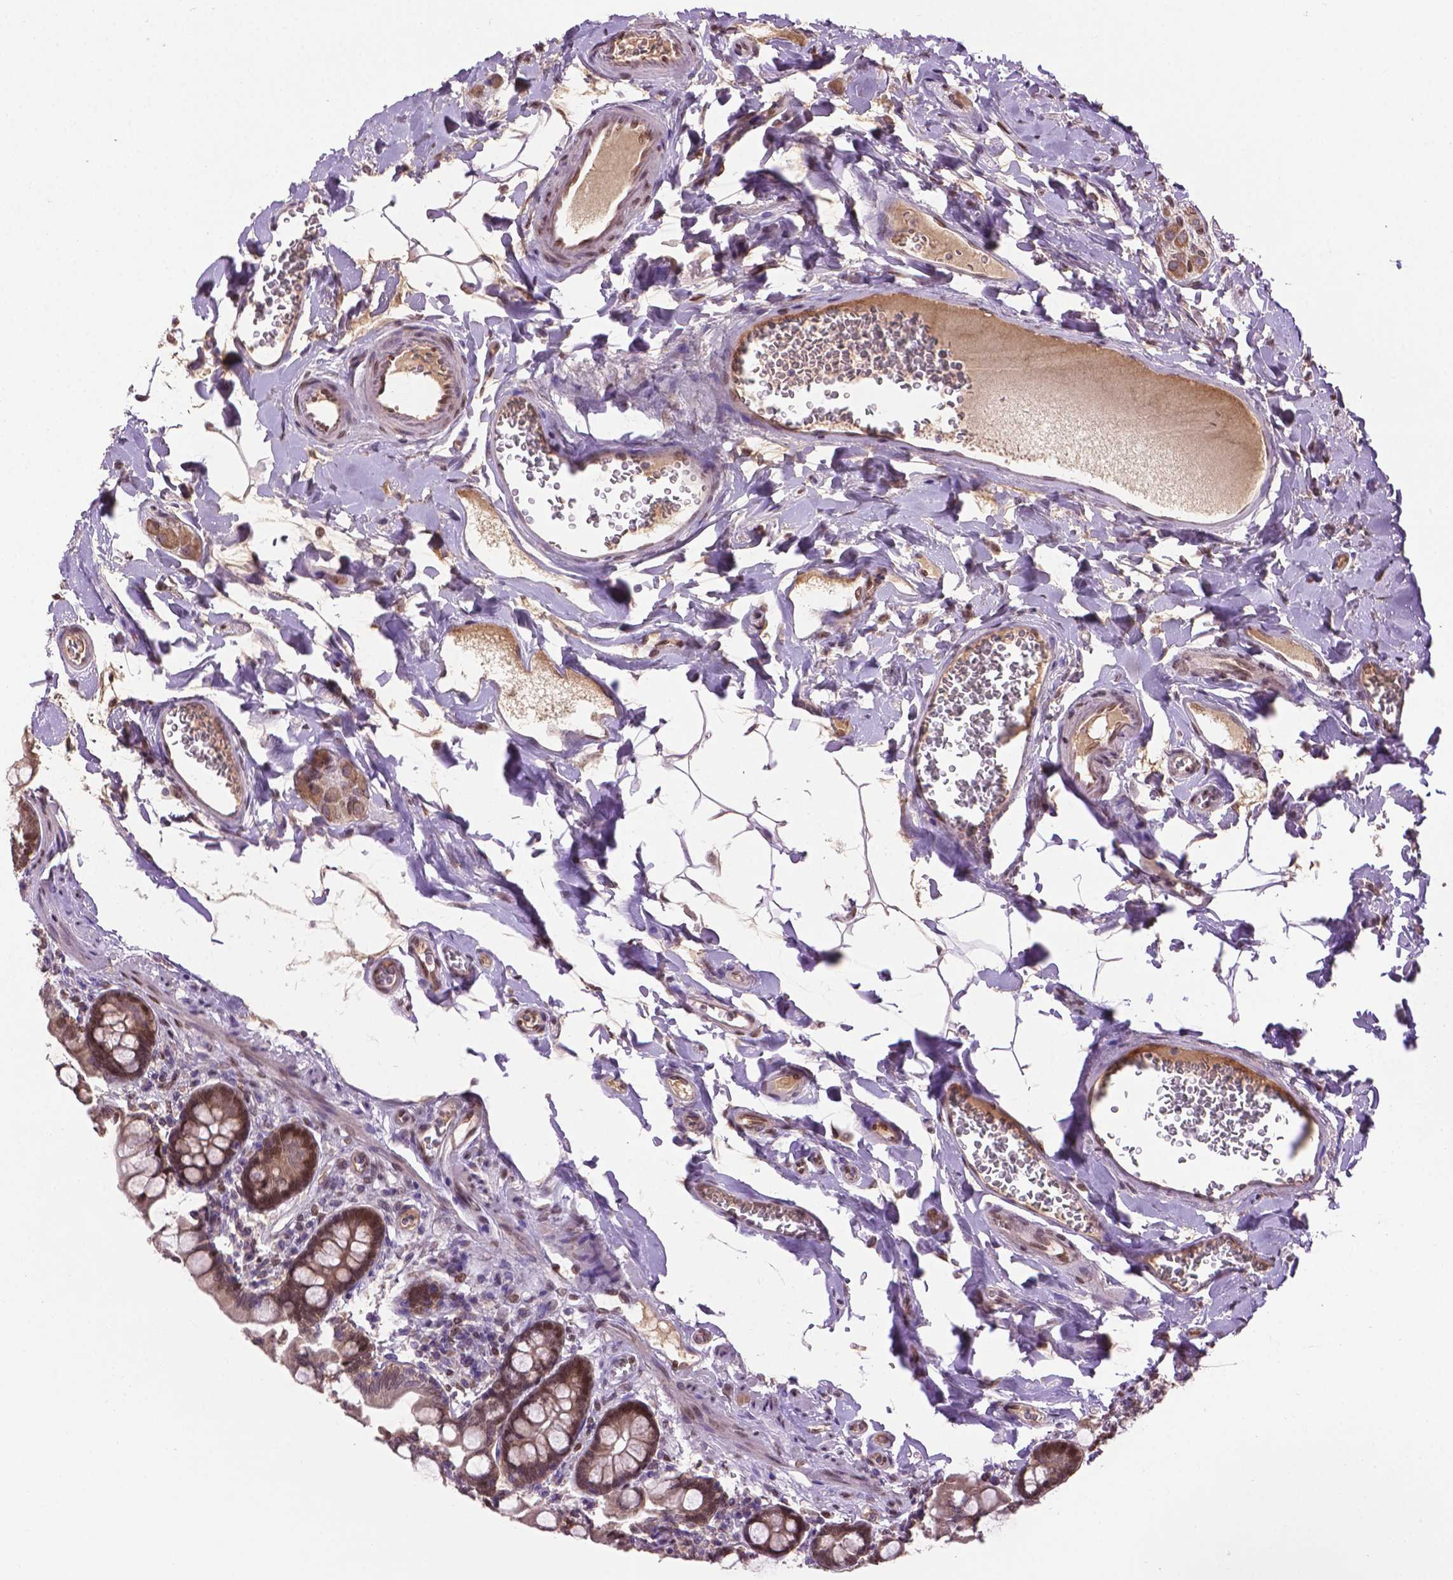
{"staining": {"intensity": "moderate", "quantity": "25%-75%", "location": "cytoplasmic/membranous,nuclear"}, "tissue": "small intestine", "cell_type": "Glandular cells", "image_type": "normal", "snomed": [{"axis": "morphology", "description": "Normal tissue, NOS"}, {"axis": "topography", "description": "Small intestine"}], "caption": "Protein staining demonstrates moderate cytoplasmic/membranous,nuclear positivity in about 25%-75% of glandular cells in normal small intestine. The staining is performed using DAB brown chromogen to label protein expression. The nuclei are counter-stained blue using hematoxylin.", "gene": "ENSG00000289700", "patient": {"sex": "female", "age": 56}}